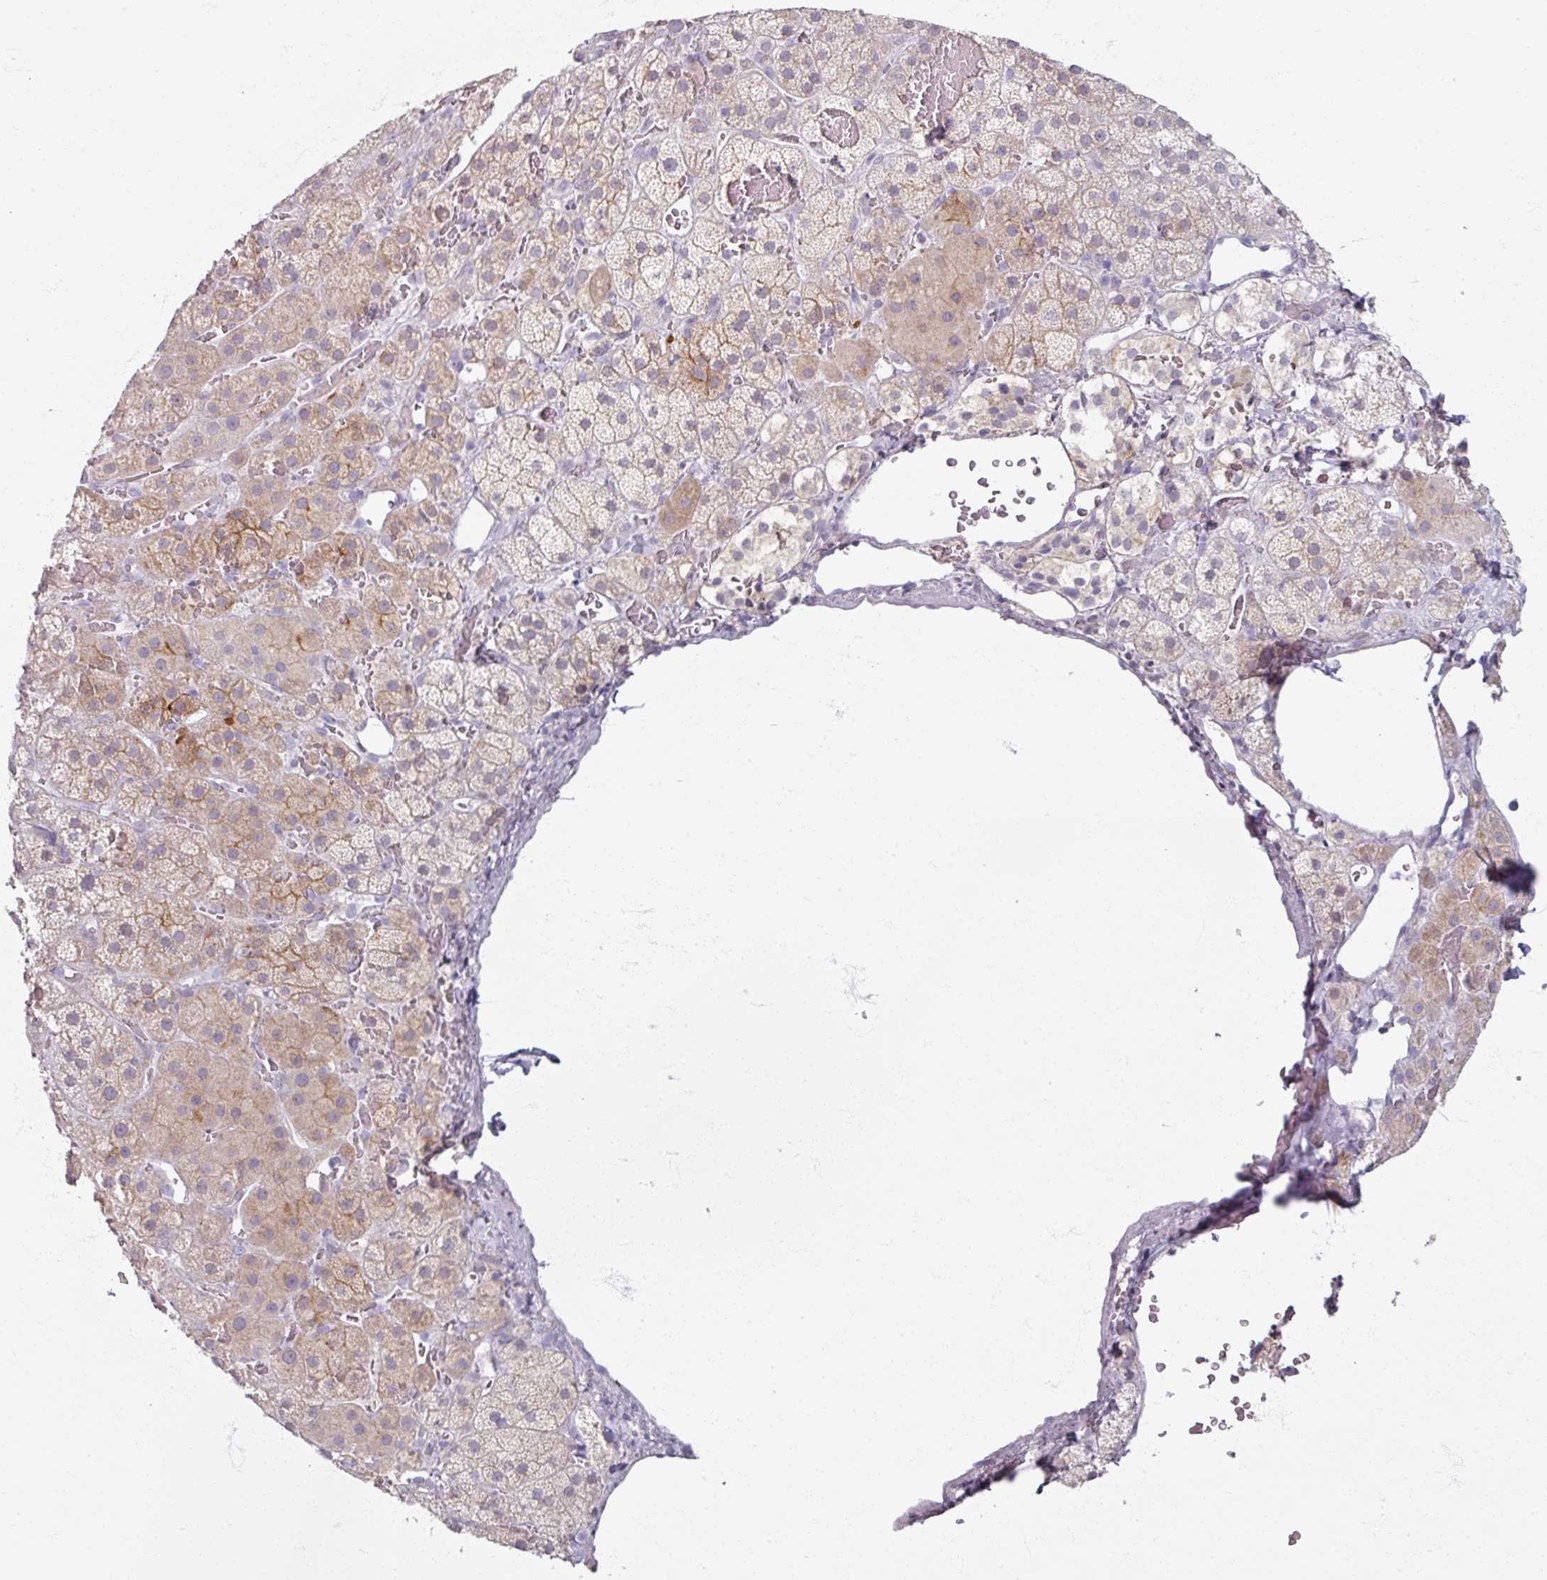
{"staining": {"intensity": "weak", "quantity": "25%-75%", "location": "cytoplasmic/membranous"}, "tissue": "adrenal gland", "cell_type": "Glandular cells", "image_type": "normal", "snomed": [{"axis": "morphology", "description": "Normal tissue, NOS"}, {"axis": "topography", "description": "Adrenal gland"}], "caption": "Immunohistochemical staining of benign adrenal gland shows low levels of weak cytoplasmic/membranous positivity in about 25%-75% of glandular cells.", "gene": "SOX11", "patient": {"sex": "male", "age": 57}}